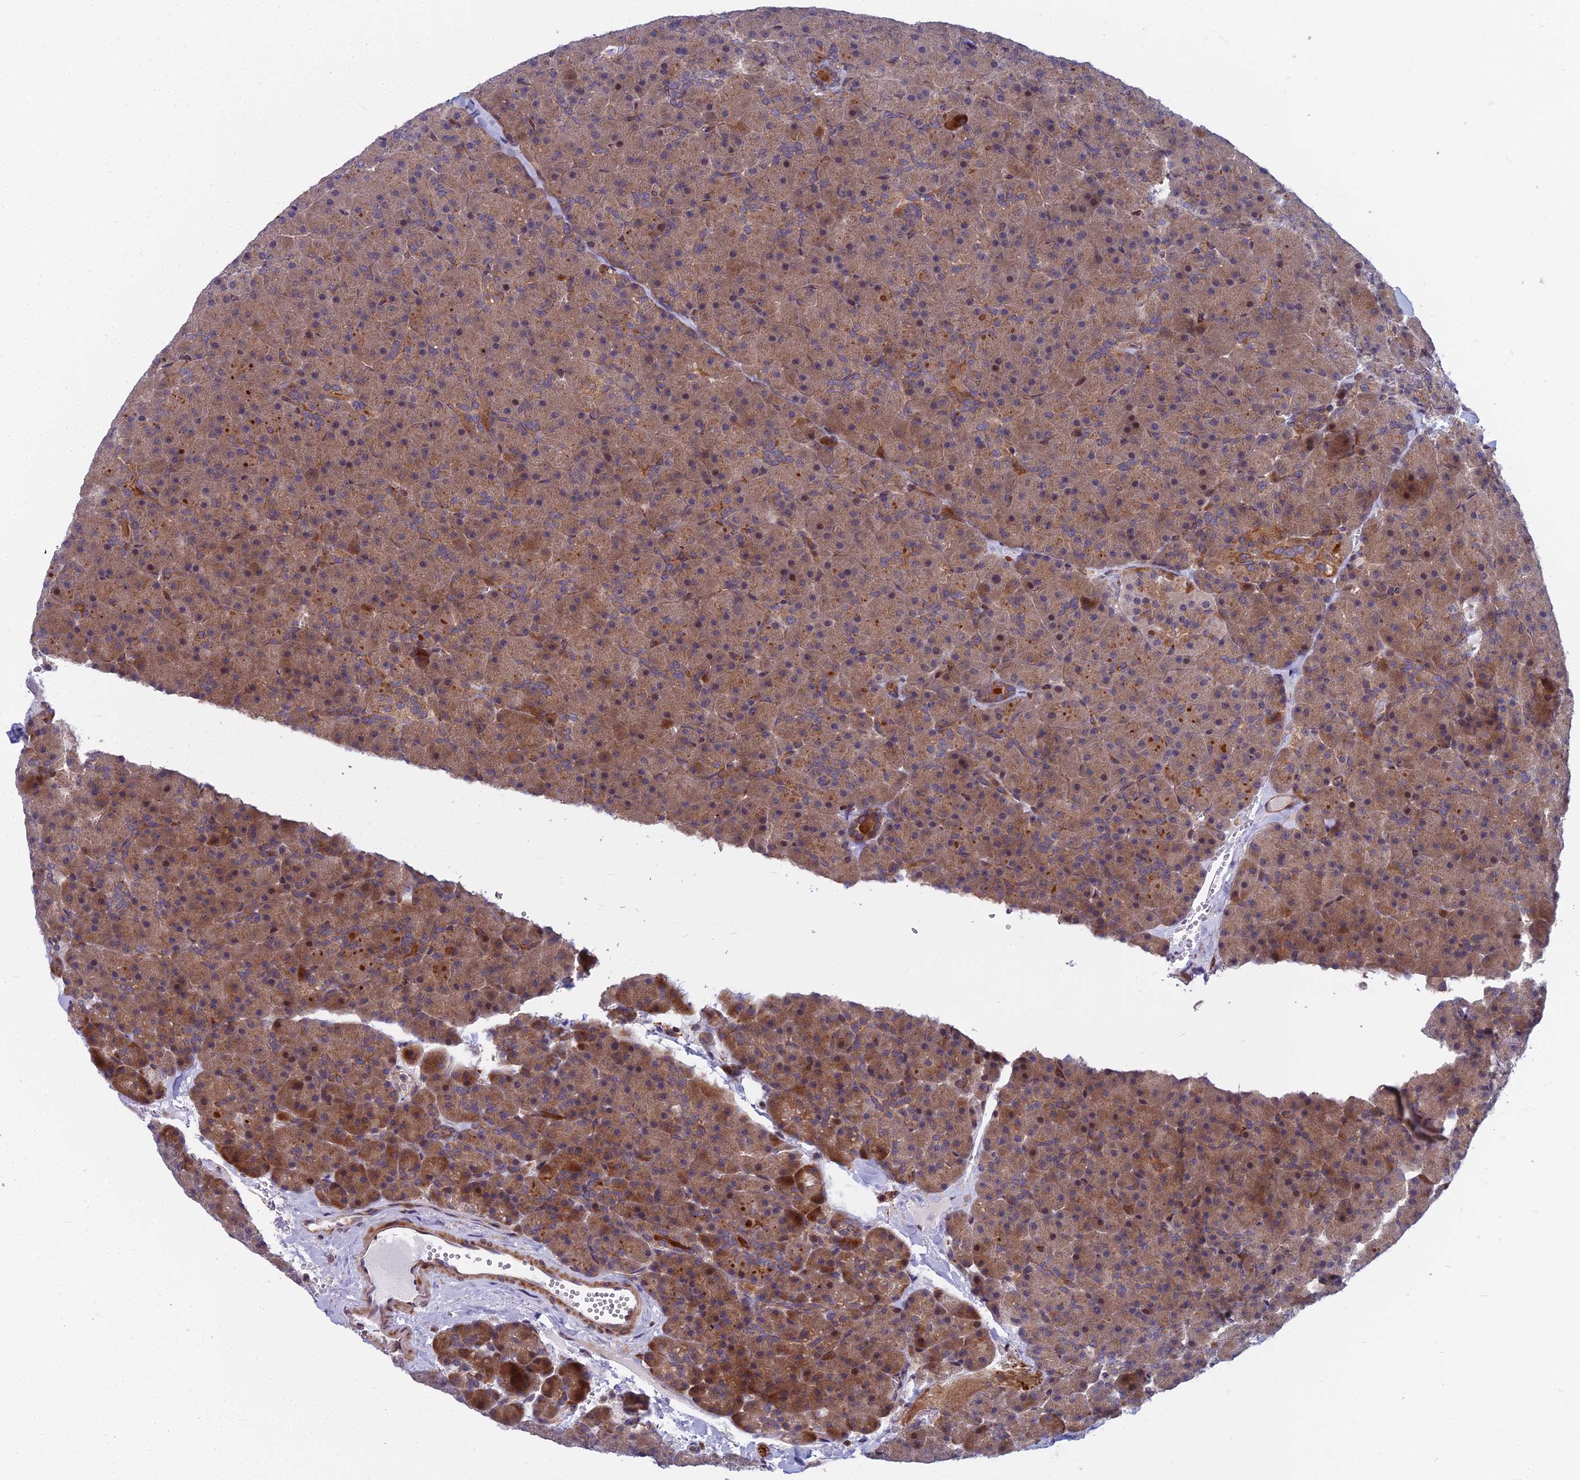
{"staining": {"intensity": "moderate", "quantity": ">75%", "location": "cytoplasmic/membranous,nuclear"}, "tissue": "pancreas", "cell_type": "Exocrine glandular cells", "image_type": "normal", "snomed": [{"axis": "morphology", "description": "Normal tissue, NOS"}, {"axis": "topography", "description": "Pancreas"}], "caption": "High-power microscopy captured an immunohistochemistry (IHC) micrograph of benign pancreas, revealing moderate cytoplasmic/membranous,nuclear positivity in approximately >75% of exocrine glandular cells.", "gene": "COMMD2", "patient": {"sex": "male", "age": 36}}